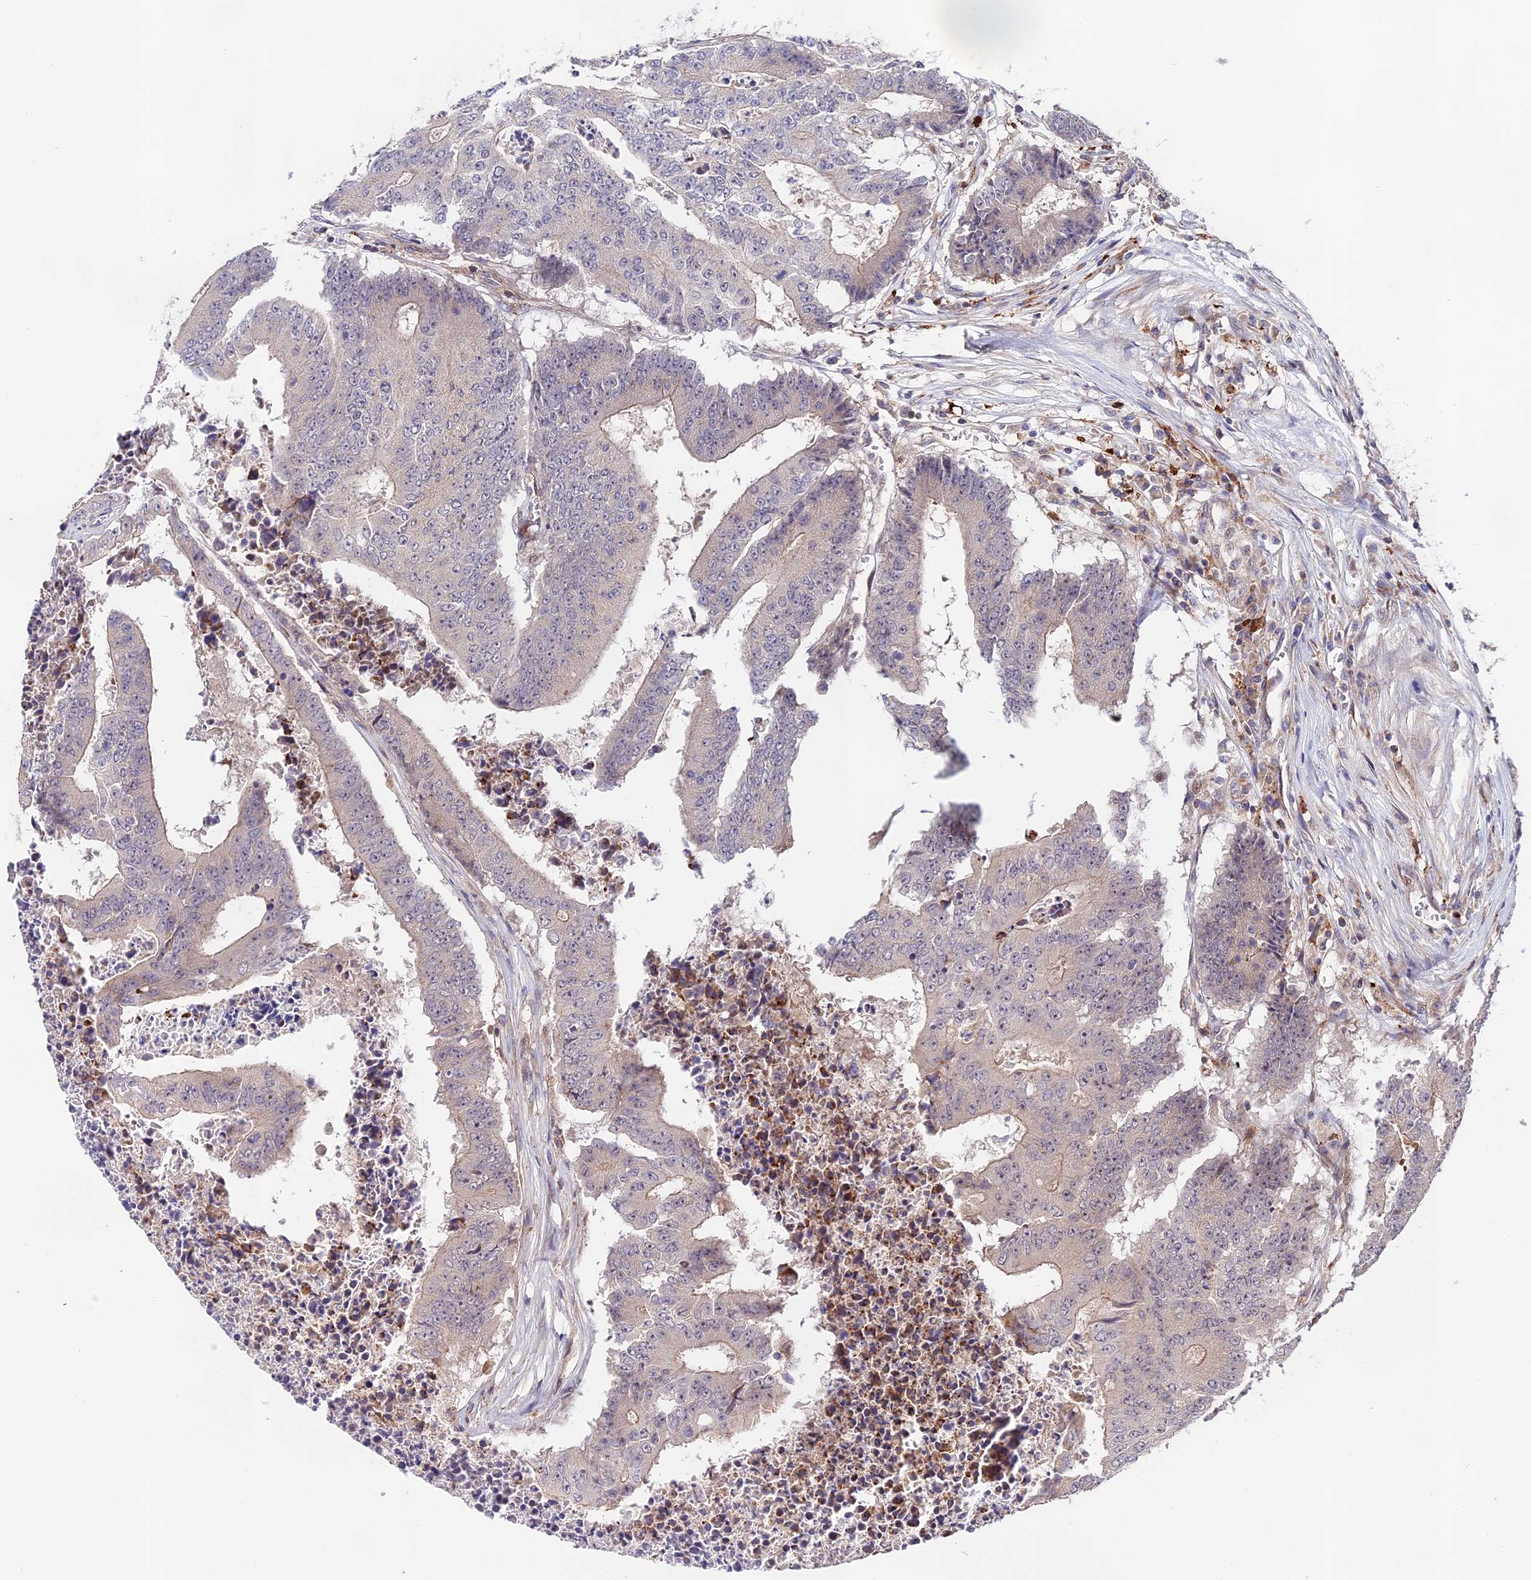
{"staining": {"intensity": "weak", "quantity": "<25%", "location": "cytoplasmic/membranous"}, "tissue": "colorectal cancer", "cell_type": "Tumor cells", "image_type": "cancer", "snomed": [{"axis": "morphology", "description": "Adenocarcinoma, NOS"}, {"axis": "topography", "description": "Colon"}], "caption": "This is an immunohistochemistry image of human colorectal cancer (adenocarcinoma). There is no expression in tumor cells.", "gene": "CACNA1H", "patient": {"sex": "male", "age": 87}}